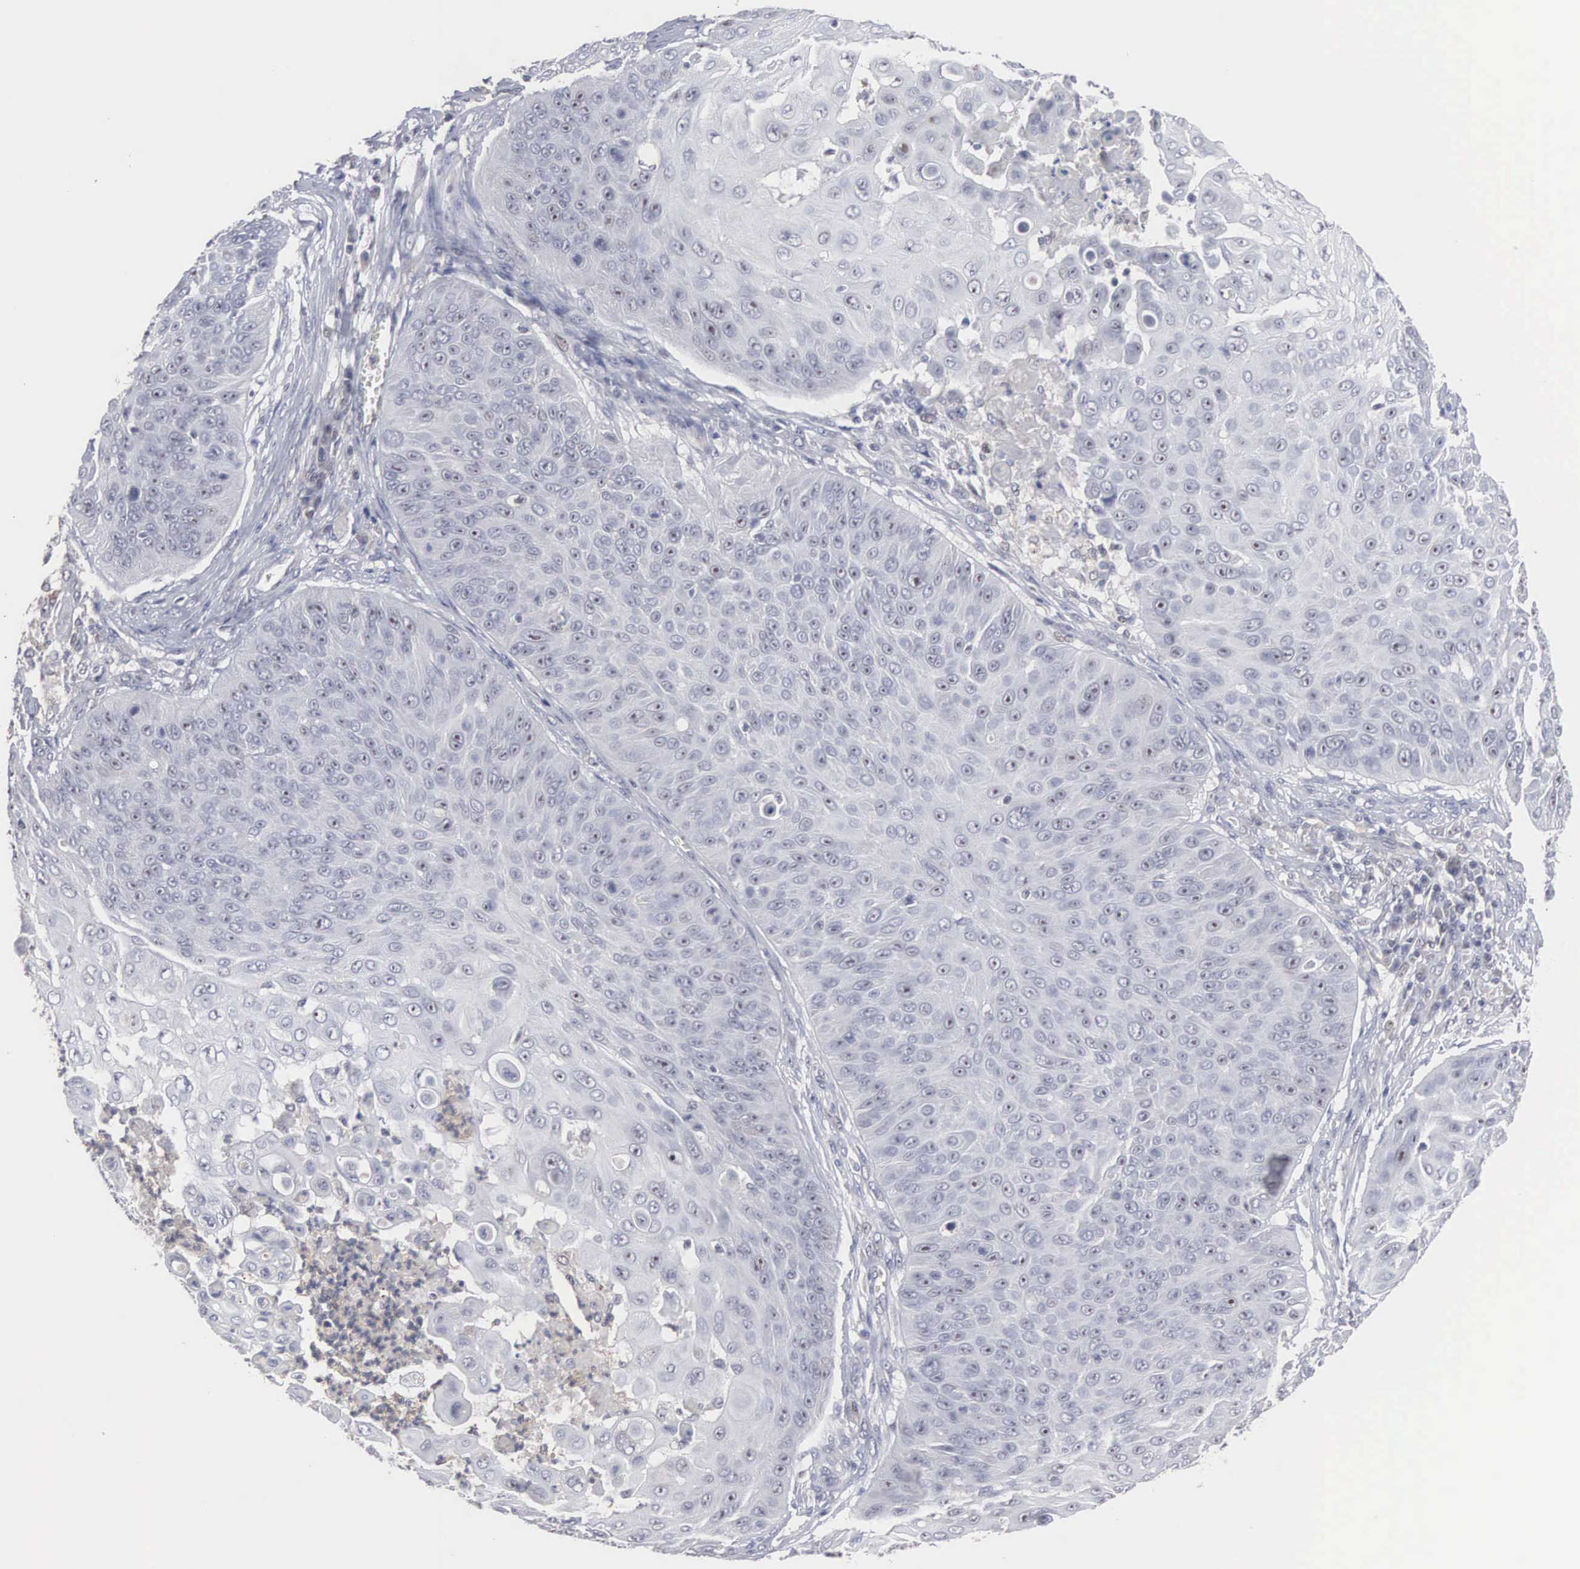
{"staining": {"intensity": "negative", "quantity": "none", "location": "none"}, "tissue": "skin cancer", "cell_type": "Tumor cells", "image_type": "cancer", "snomed": [{"axis": "morphology", "description": "Squamous cell carcinoma, NOS"}, {"axis": "topography", "description": "Skin"}], "caption": "This is a histopathology image of immunohistochemistry staining of skin squamous cell carcinoma, which shows no positivity in tumor cells.", "gene": "ACOT4", "patient": {"sex": "male", "age": 82}}